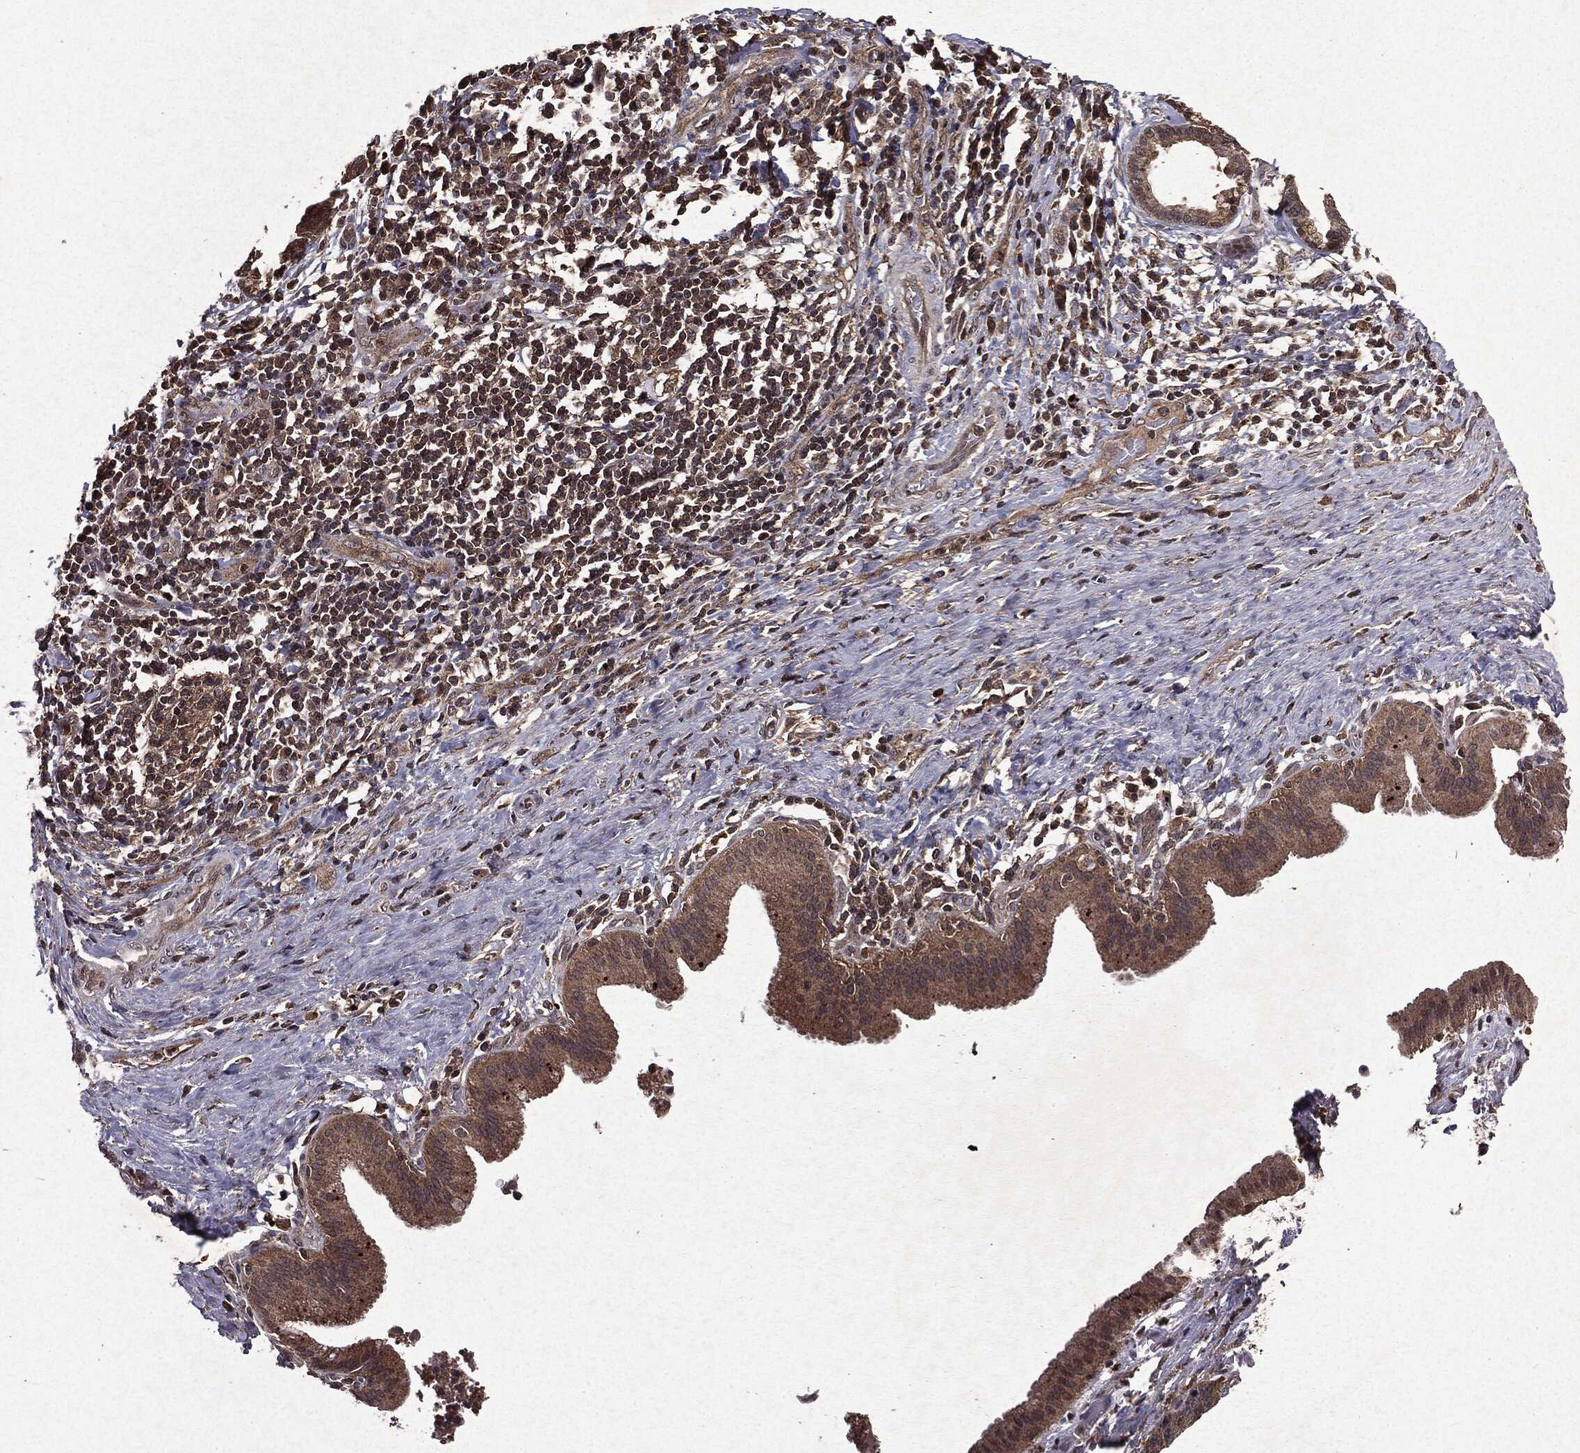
{"staining": {"intensity": "moderate", "quantity": ">75%", "location": "cytoplasmic/membranous"}, "tissue": "liver cancer", "cell_type": "Tumor cells", "image_type": "cancer", "snomed": [{"axis": "morphology", "description": "Cholangiocarcinoma"}, {"axis": "topography", "description": "Liver"}], "caption": "Protein expression analysis of human liver cancer reveals moderate cytoplasmic/membranous staining in about >75% of tumor cells.", "gene": "MTOR", "patient": {"sex": "female", "age": 73}}